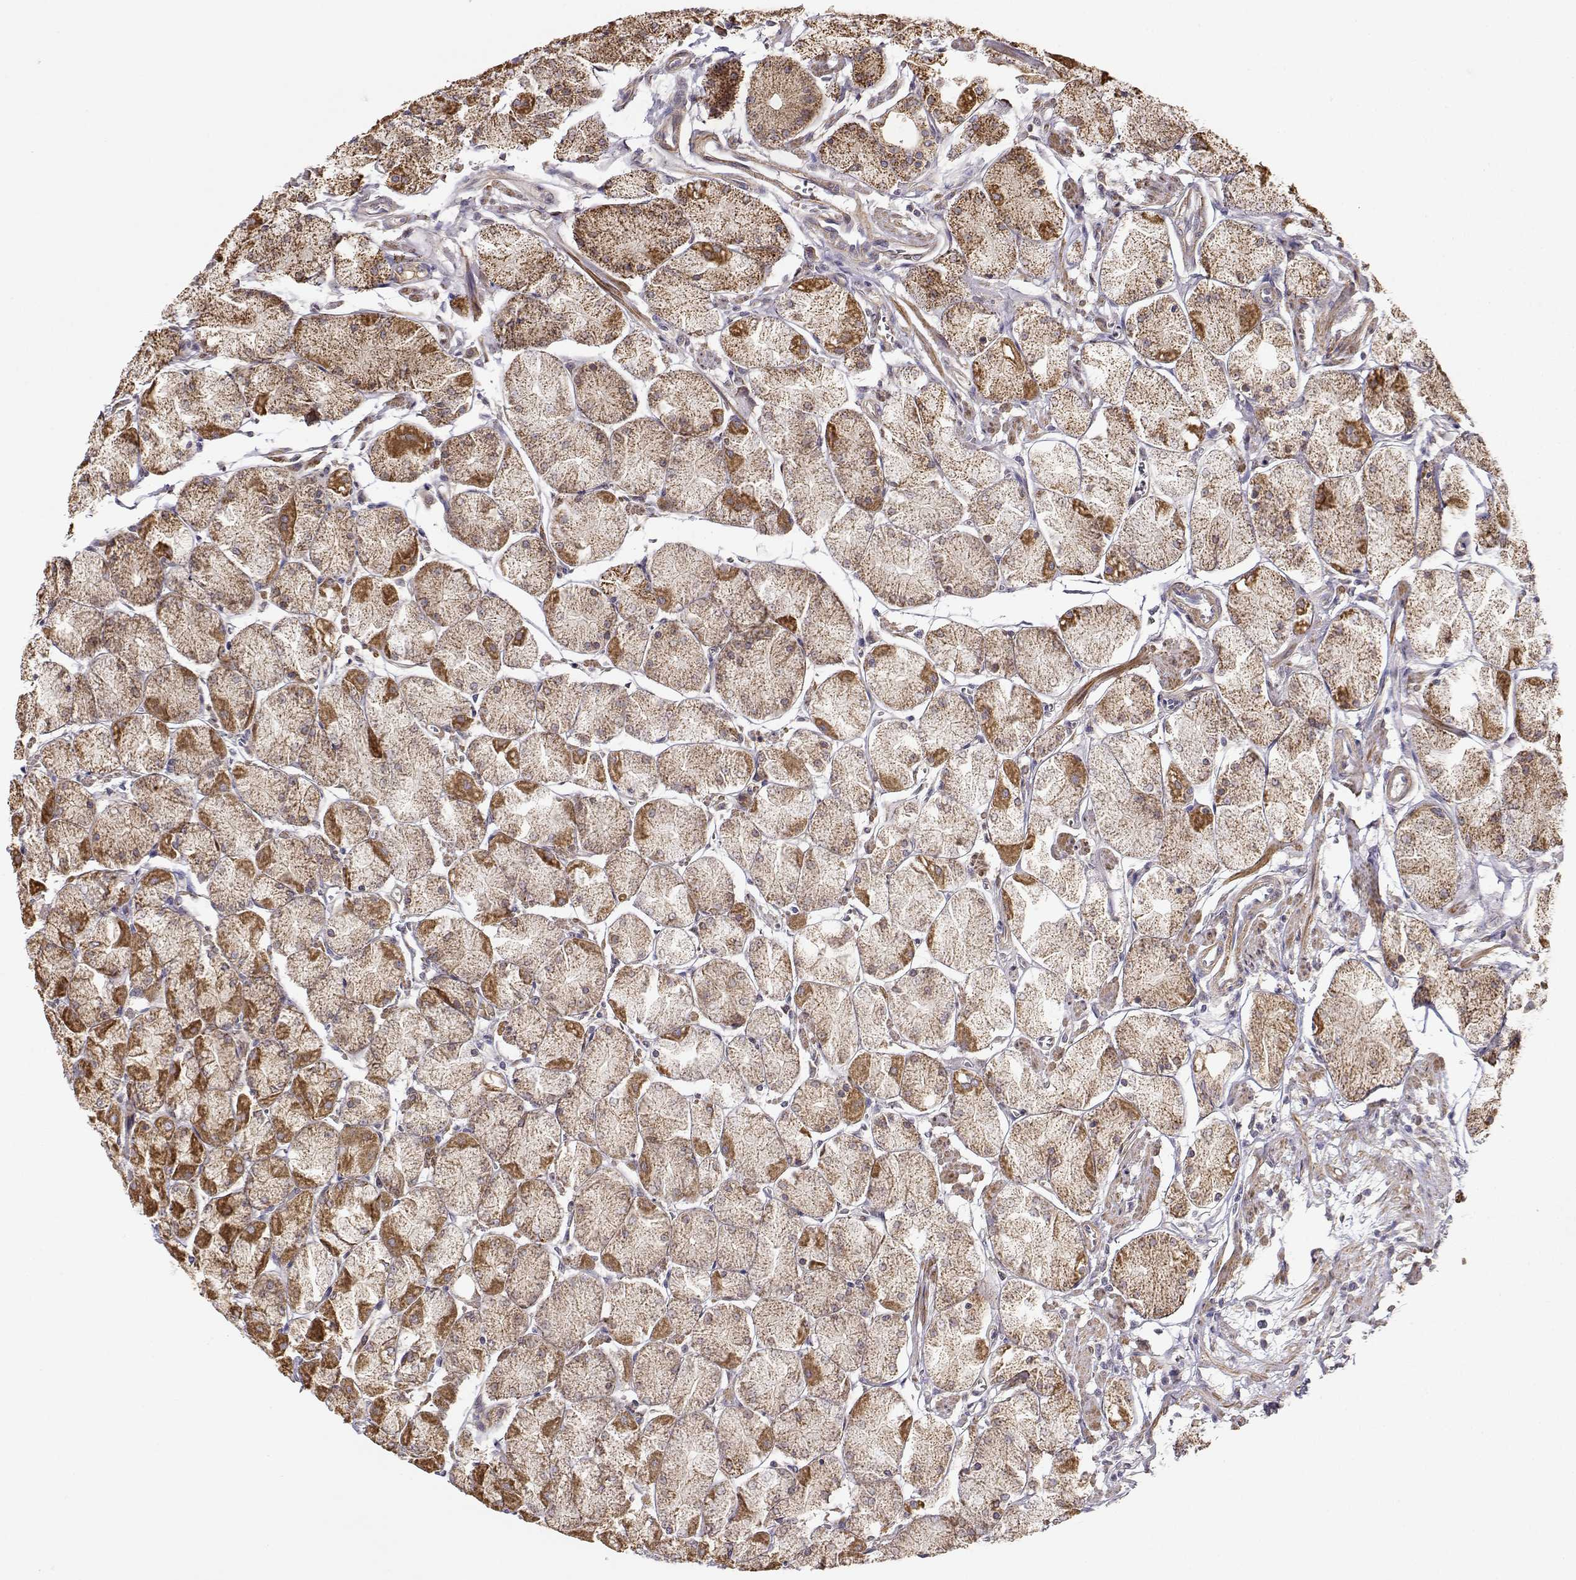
{"staining": {"intensity": "strong", "quantity": ">75%", "location": "cytoplasmic/membranous"}, "tissue": "stomach", "cell_type": "Glandular cells", "image_type": "normal", "snomed": [{"axis": "morphology", "description": "Normal tissue, NOS"}, {"axis": "topography", "description": "Stomach, upper"}], "caption": "Immunohistochemical staining of benign stomach shows >75% levels of strong cytoplasmic/membranous protein staining in about >75% of glandular cells. Nuclei are stained in blue.", "gene": "PAIP1", "patient": {"sex": "male", "age": 60}}